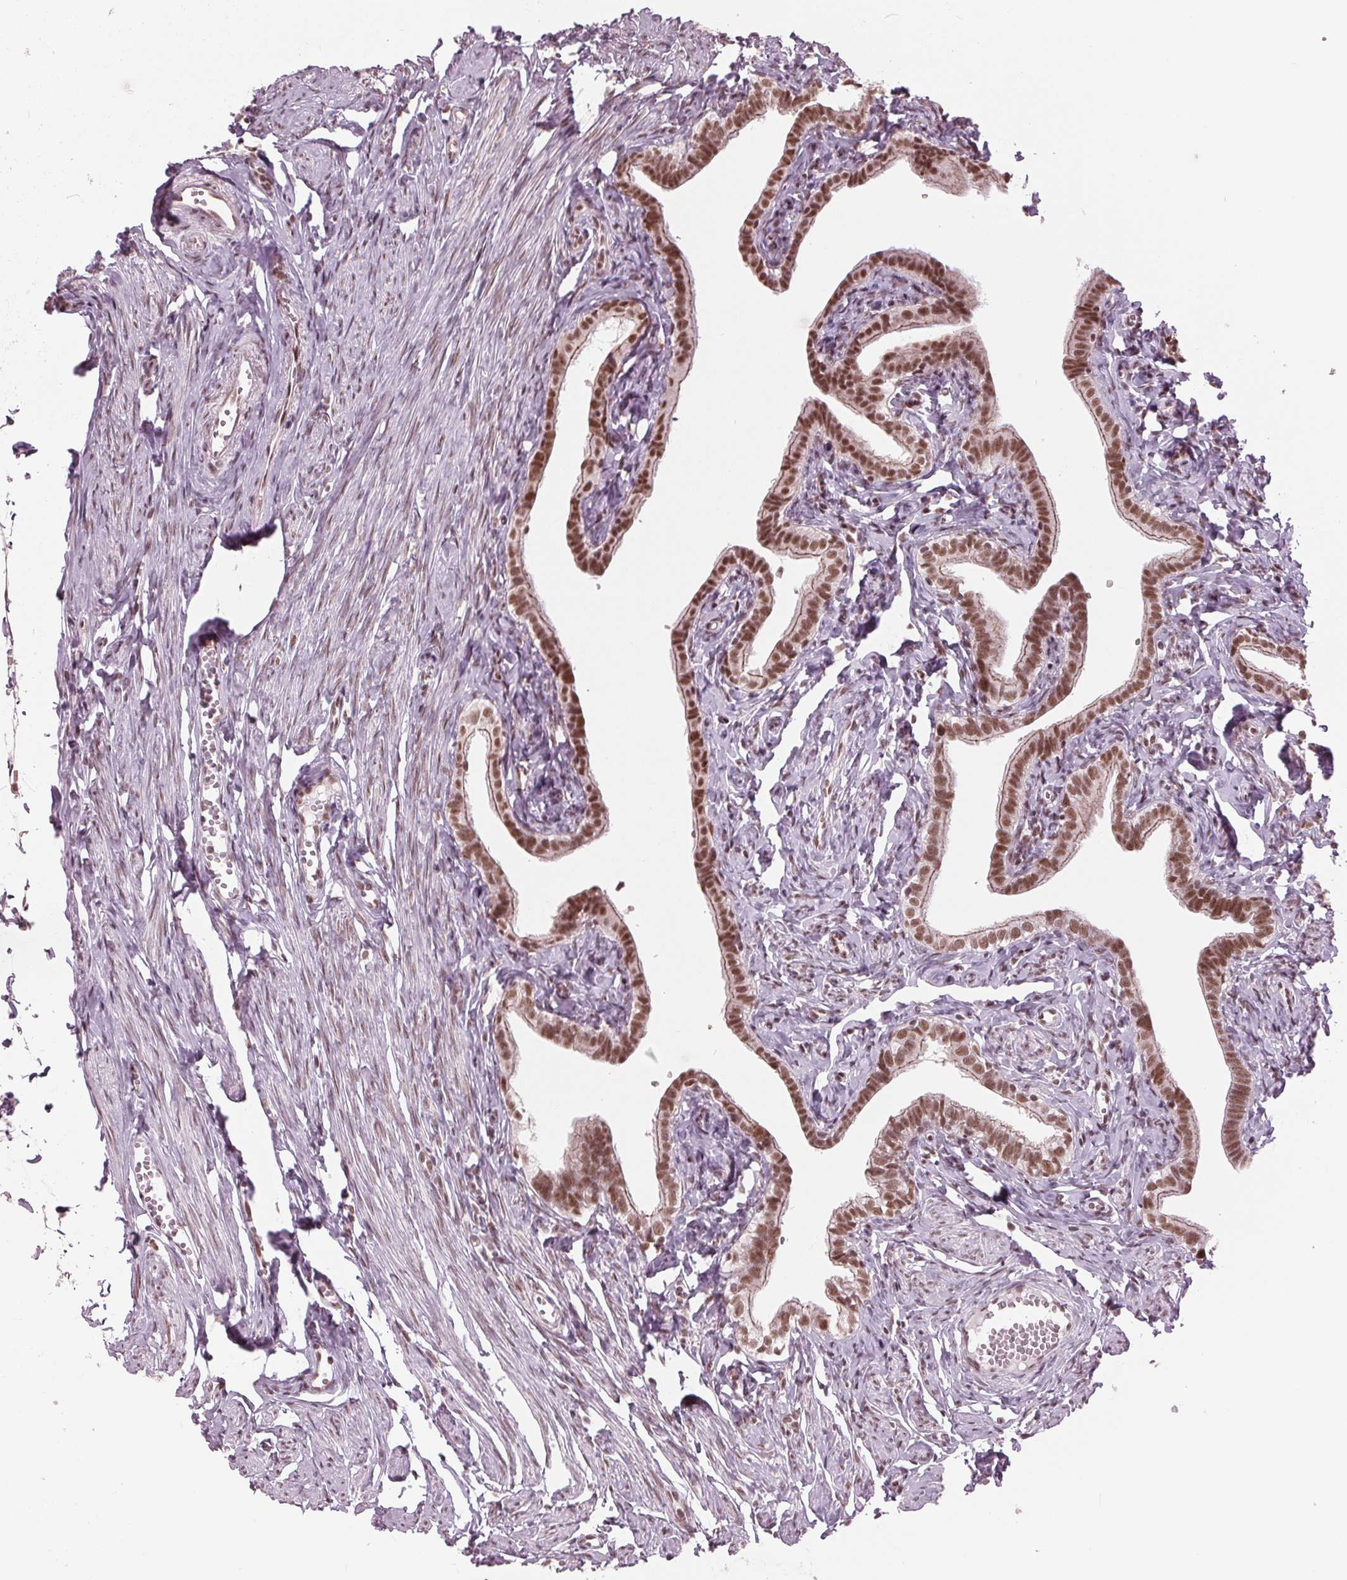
{"staining": {"intensity": "strong", "quantity": ">75%", "location": "cytoplasmic/membranous,nuclear"}, "tissue": "fallopian tube", "cell_type": "Glandular cells", "image_type": "normal", "snomed": [{"axis": "morphology", "description": "Normal tissue, NOS"}, {"axis": "topography", "description": "Fallopian tube"}], "caption": "Immunohistochemistry (DAB) staining of unremarkable fallopian tube demonstrates strong cytoplasmic/membranous,nuclear protein expression in approximately >75% of glandular cells.", "gene": "LSM2", "patient": {"sex": "female", "age": 41}}